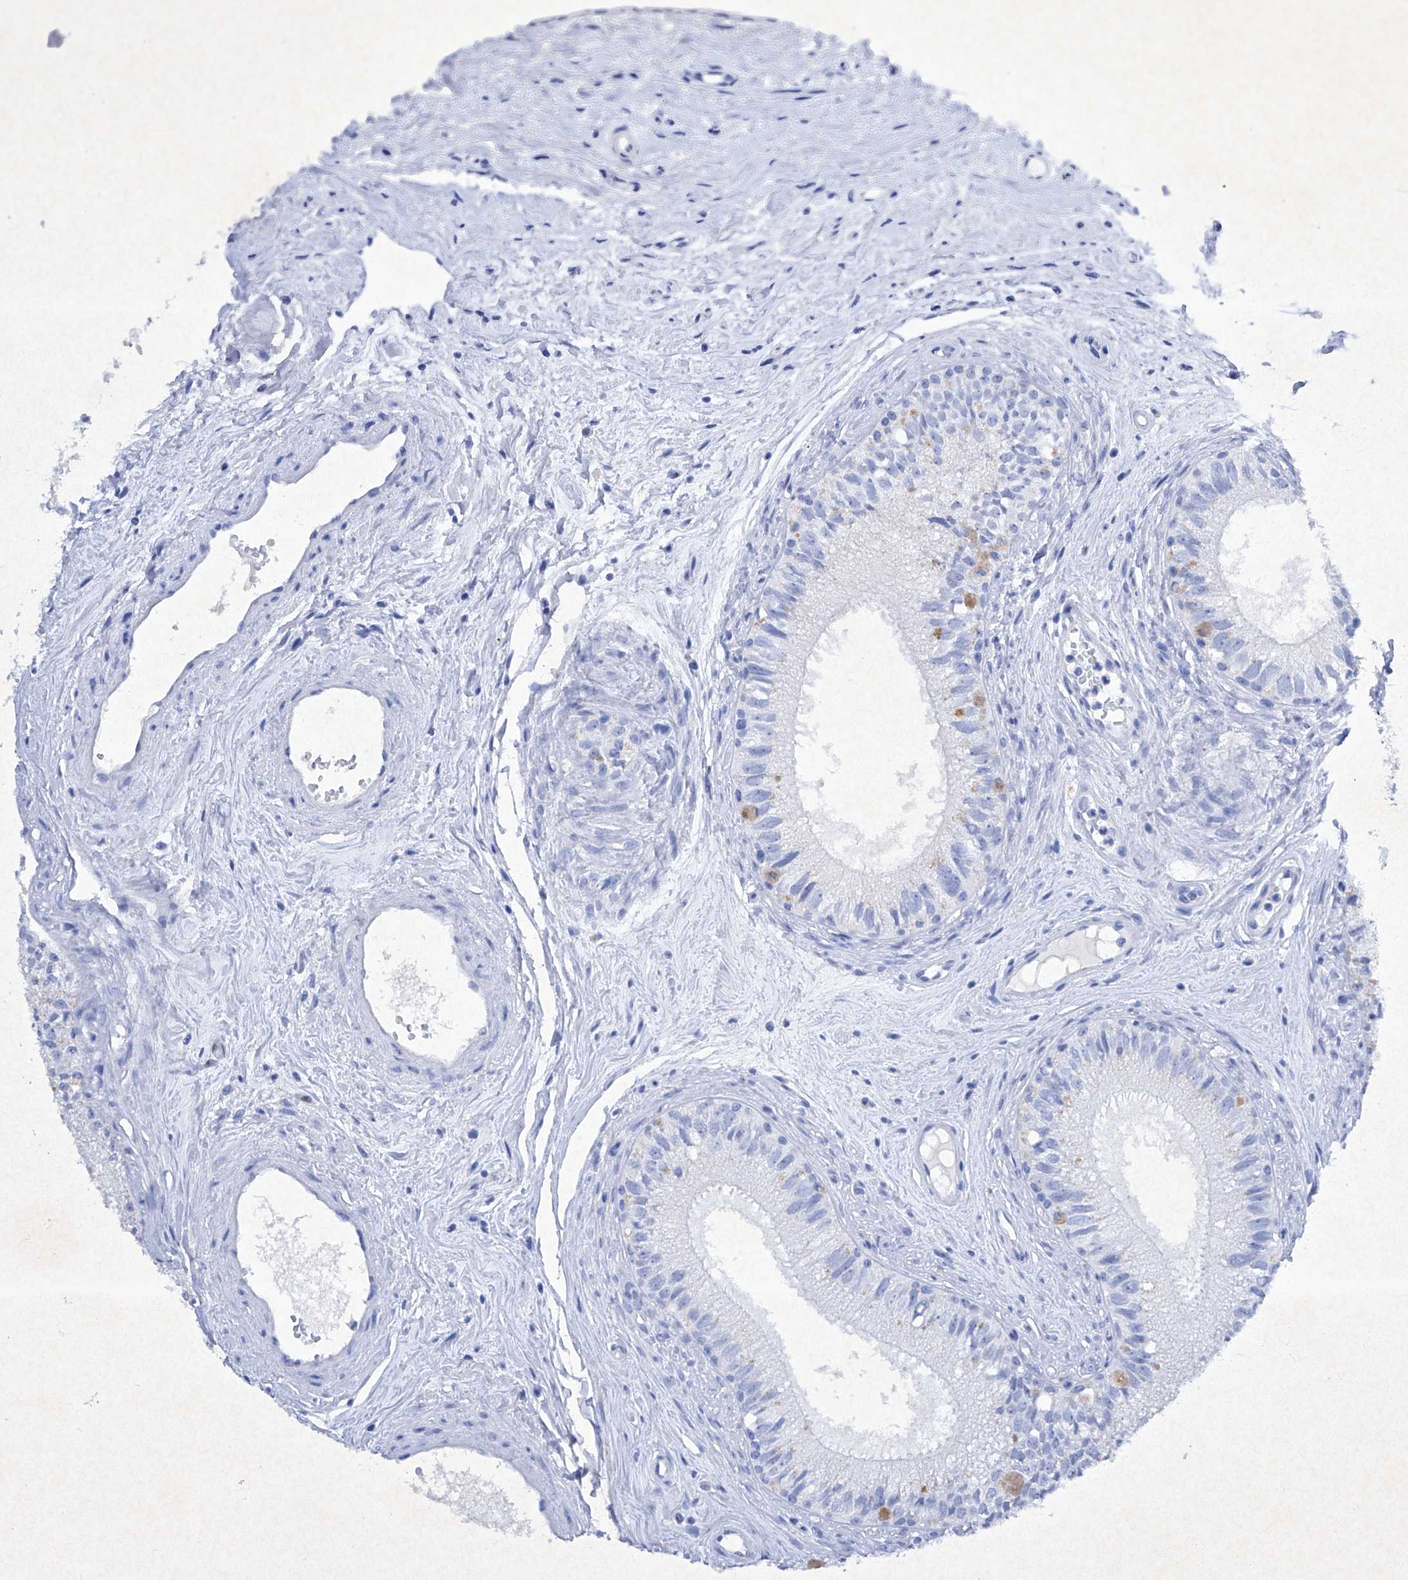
{"staining": {"intensity": "negative", "quantity": "none", "location": "none"}, "tissue": "epididymis", "cell_type": "Glandular cells", "image_type": "normal", "snomed": [{"axis": "morphology", "description": "Normal tissue, NOS"}, {"axis": "topography", "description": "Epididymis"}], "caption": "Immunohistochemistry histopathology image of benign human epididymis stained for a protein (brown), which displays no expression in glandular cells. (DAB (3,3'-diaminobenzidine) immunohistochemistry (IHC) visualized using brightfield microscopy, high magnification).", "gene": "BARX2", "patient": {"sex": "male", "age": 71}}